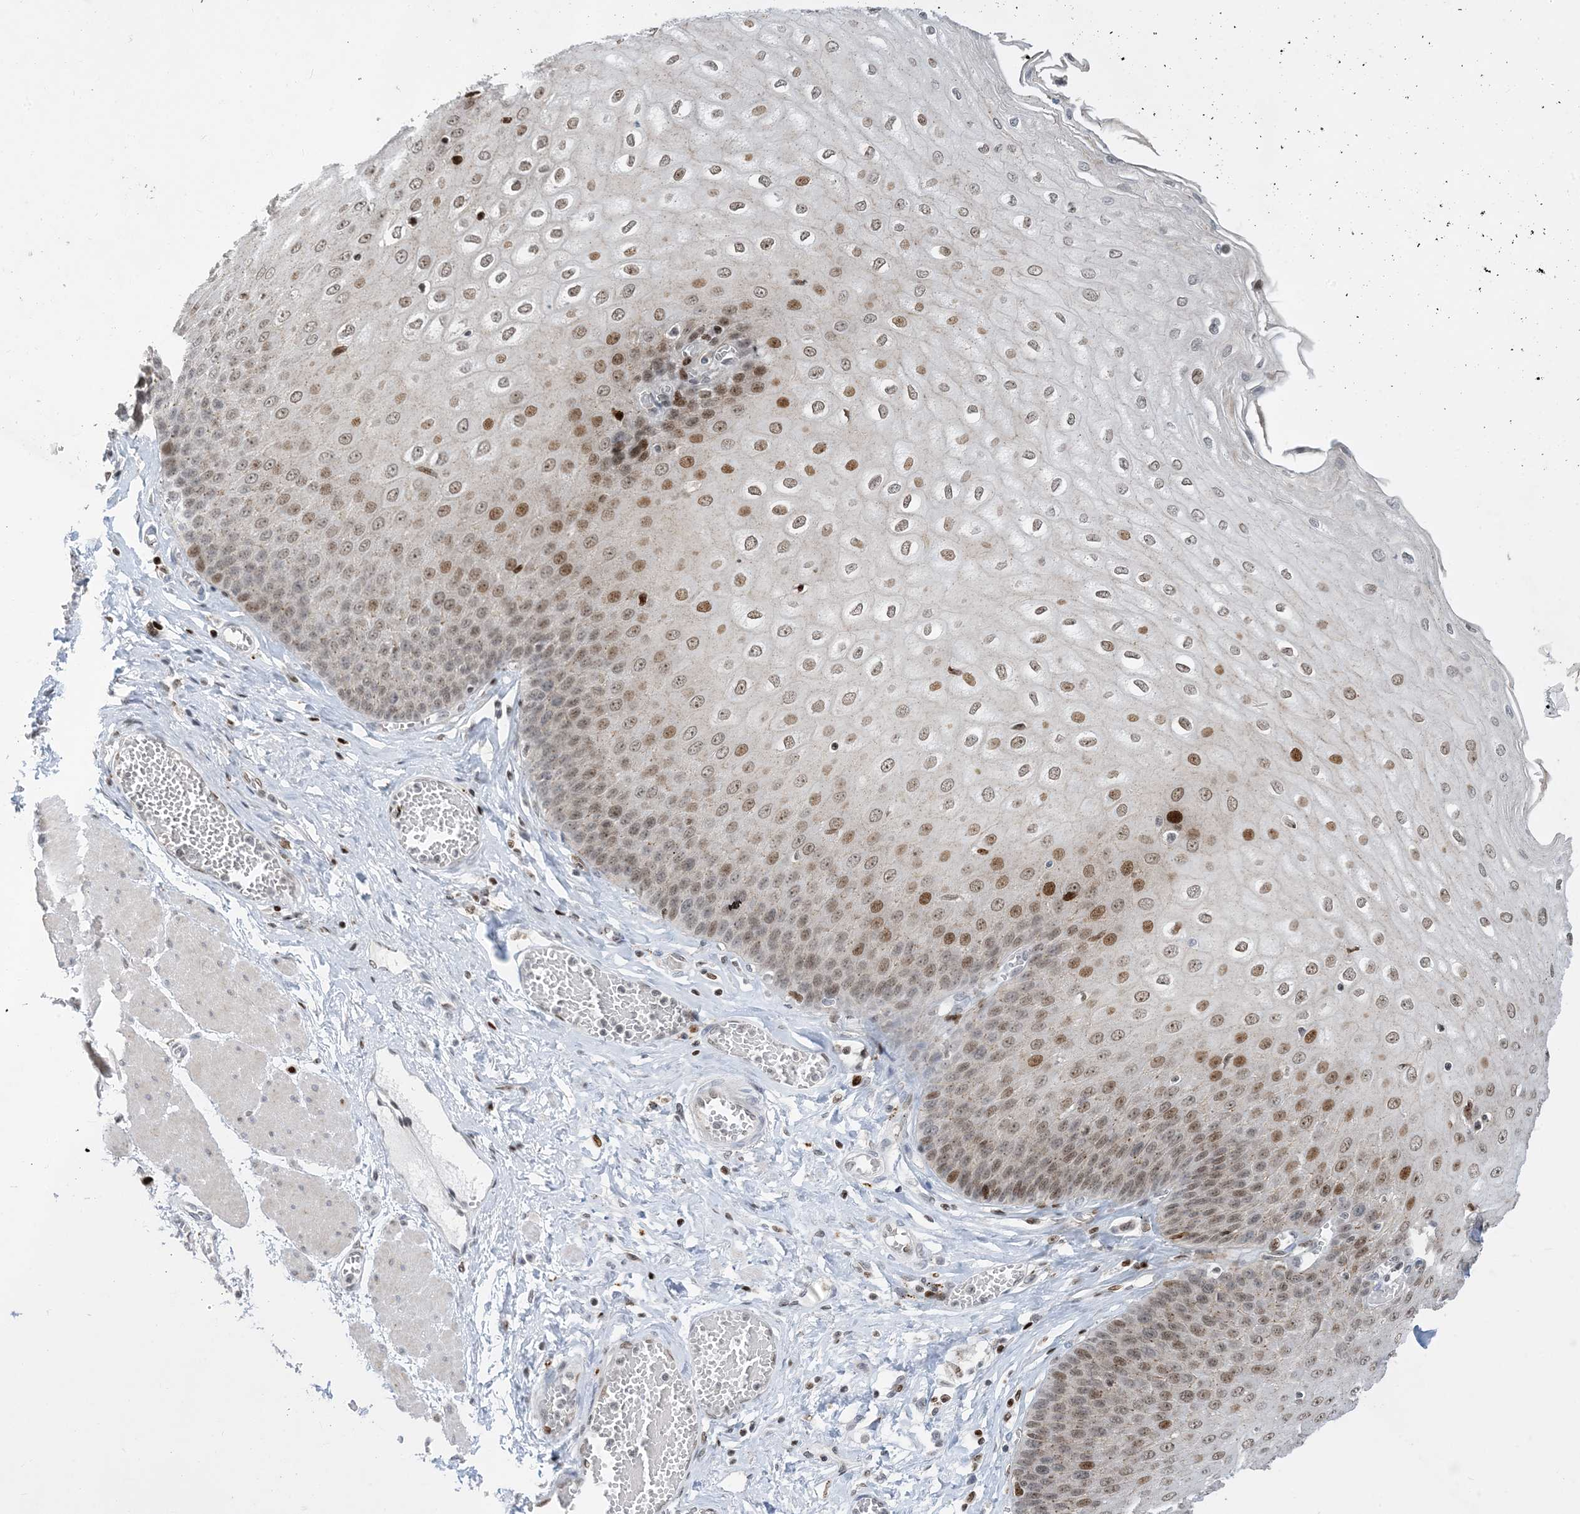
{"staining": {"intensity": "moderate", "quantity": ">75%", "location": "nuclear"}, "tissue": "esophagus", "cell_type": "Squamous epithelial cells", "image_type": "normal", "snomed": [{"axis": "morphology", "description": "Normal tissue, NOS"}, {"axis": "topography", "description": "Esophagus"}], "caption": "High-magnification brightfield microscopy of normal esophagus stained with DAB (3,3'-diaminobenzidine) (brown) and counterstained with hematoxylin (blue). squamous epithelial cells exhibit moderate nuclear staining is seen in about>75% of cells. Immunohistochemistry stains the protein of interest in brown and the nuclei are stained blue.", "gene": "SLC25A53", "patient": {"sex": "male", "age": 60}}